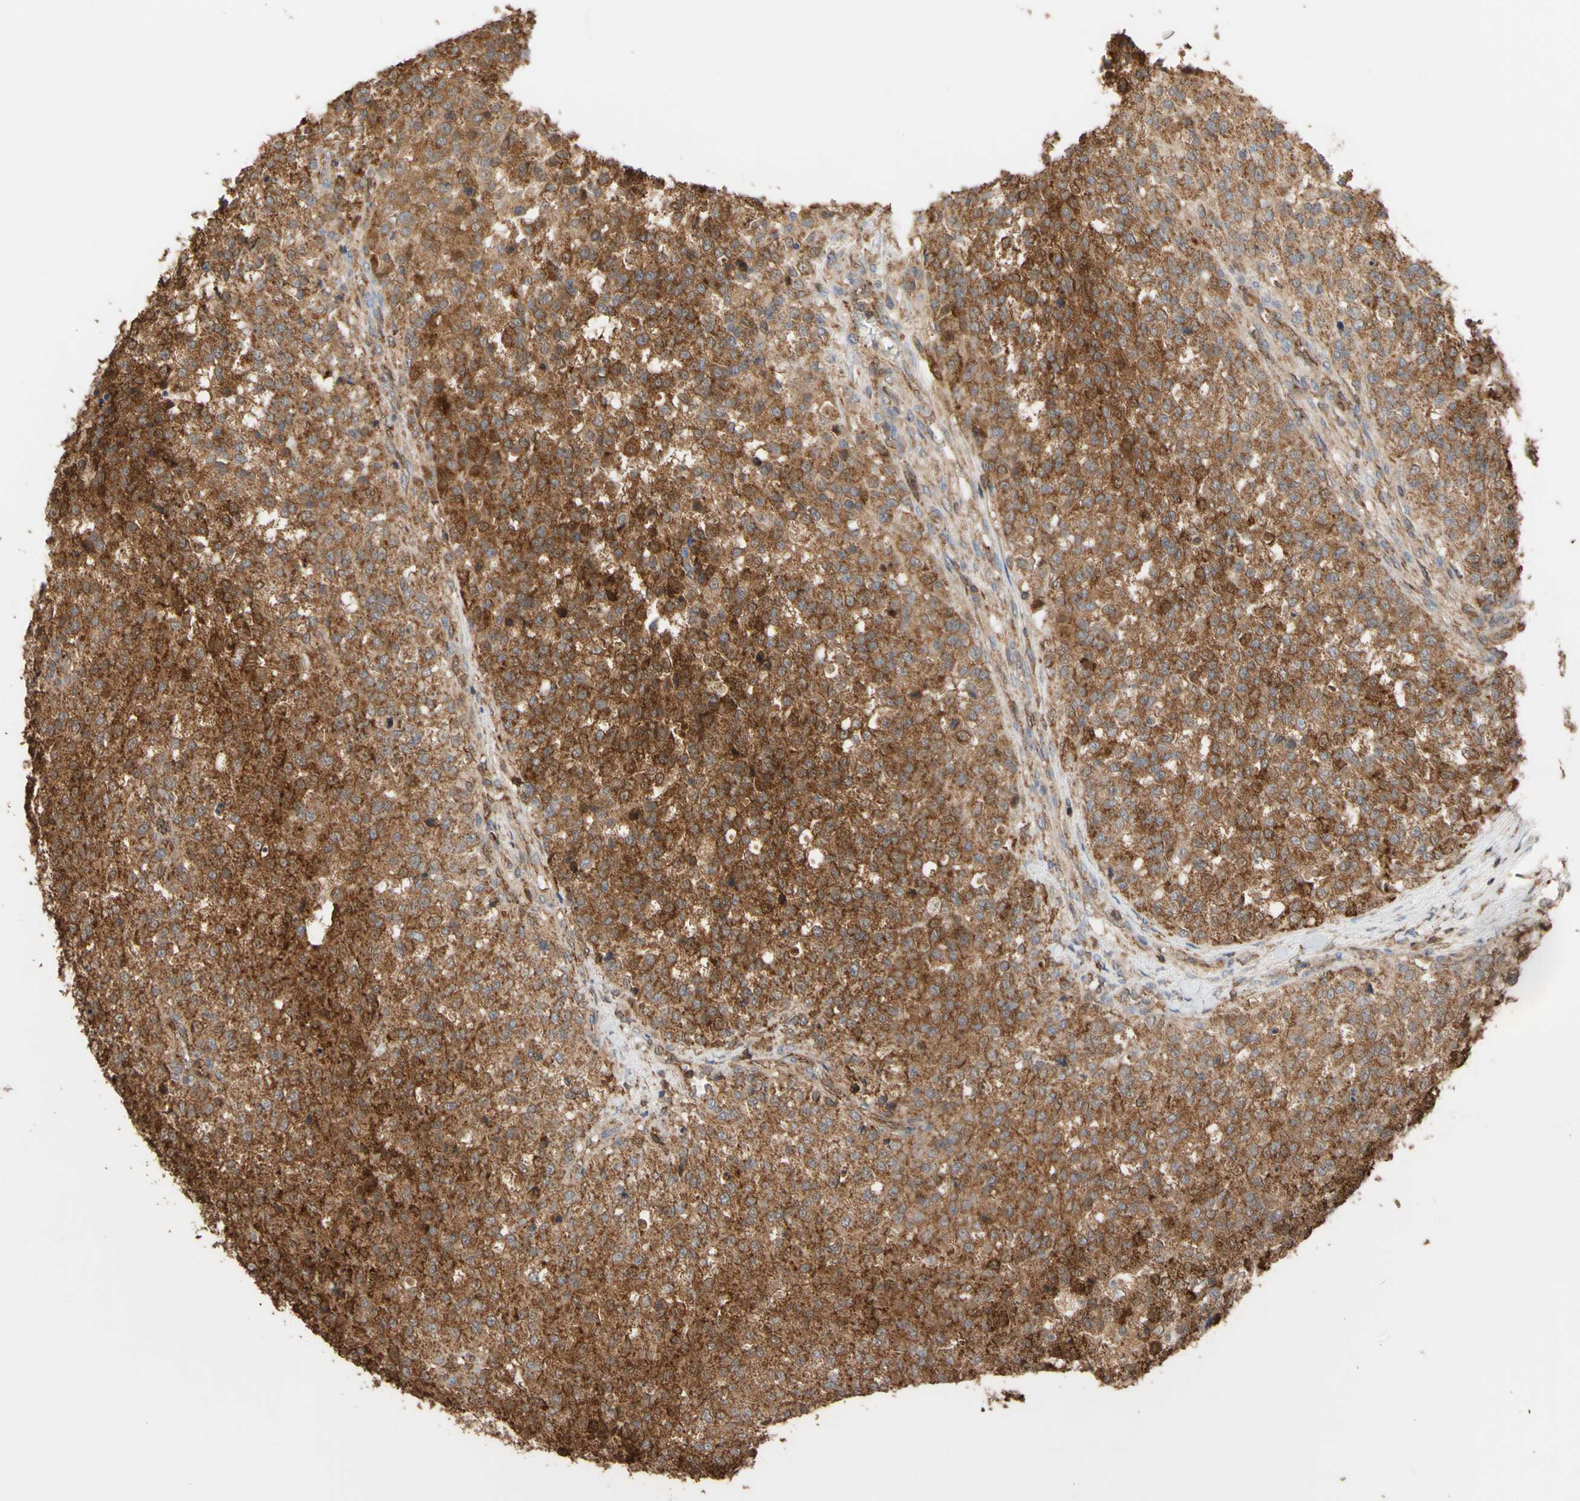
{"staining": {"intensity": "moderate", "quantity": ">75%", "location": "cytoplasmic/membranous"}, "tissue": "testis cancer", "cell_type": "Tumor cells", "image_type": "cancer", "snomed": [{"axis": "morphology", "description": "Seminoma, NOS"}, {"axis": "topography", "description": "Testis"}], "caption": "Protein staining by IHC displays moderate cytoplasmic/membranous staining in about >75% of tumor cells in seminoma (testis). The protein is stained brown, and the nuclei are stained in blue (DAB (3,3'-diaminobenzidine) IHC with brightfield microscopy, high magnification).", "gene": "ALDH9A1", "patient": {"sex": "male", "age": 59}}